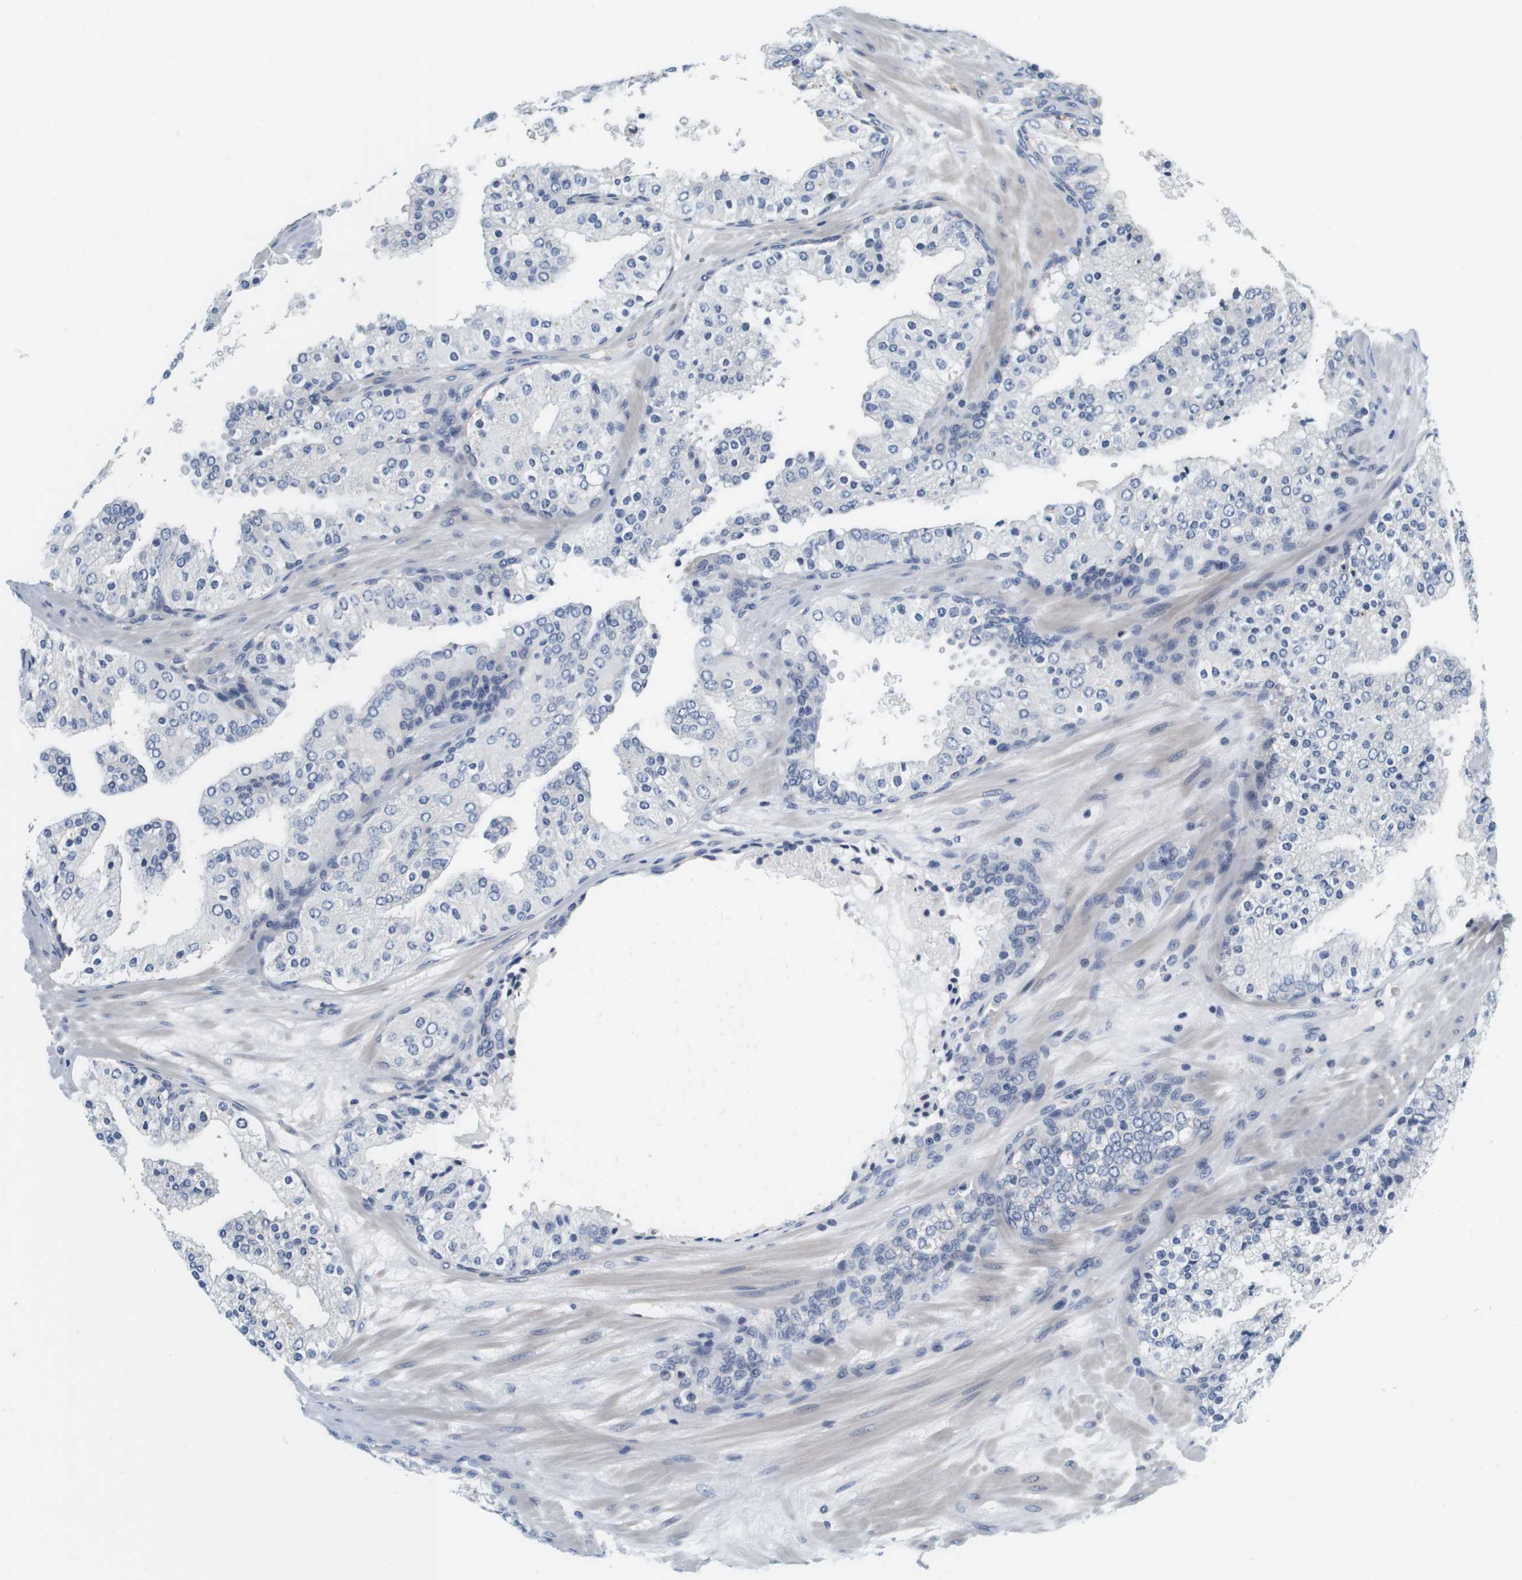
{"staining": {"intensity": "negative", "quantity": "none", "location": "none"}, "tissue": "prostate cancer", "cell_type": "Tumor cells", "image_type": "cancer", "snomed": [{"axis": "morphology", "description": "Adenocarcinoma, High grade"}, {"axis": "topography", "description": "Prostate"}], "caption": "Immunohistochemistry (IHC) image of neoplastic tissue: prostate high-grade adenocarcinoma stained with DAB (3,3'-diaminobenzidine) displays no significant protein positivity in tumor cells.", "gene": "KCNJ5", "patient": {"sex": "male", "age": 65}}